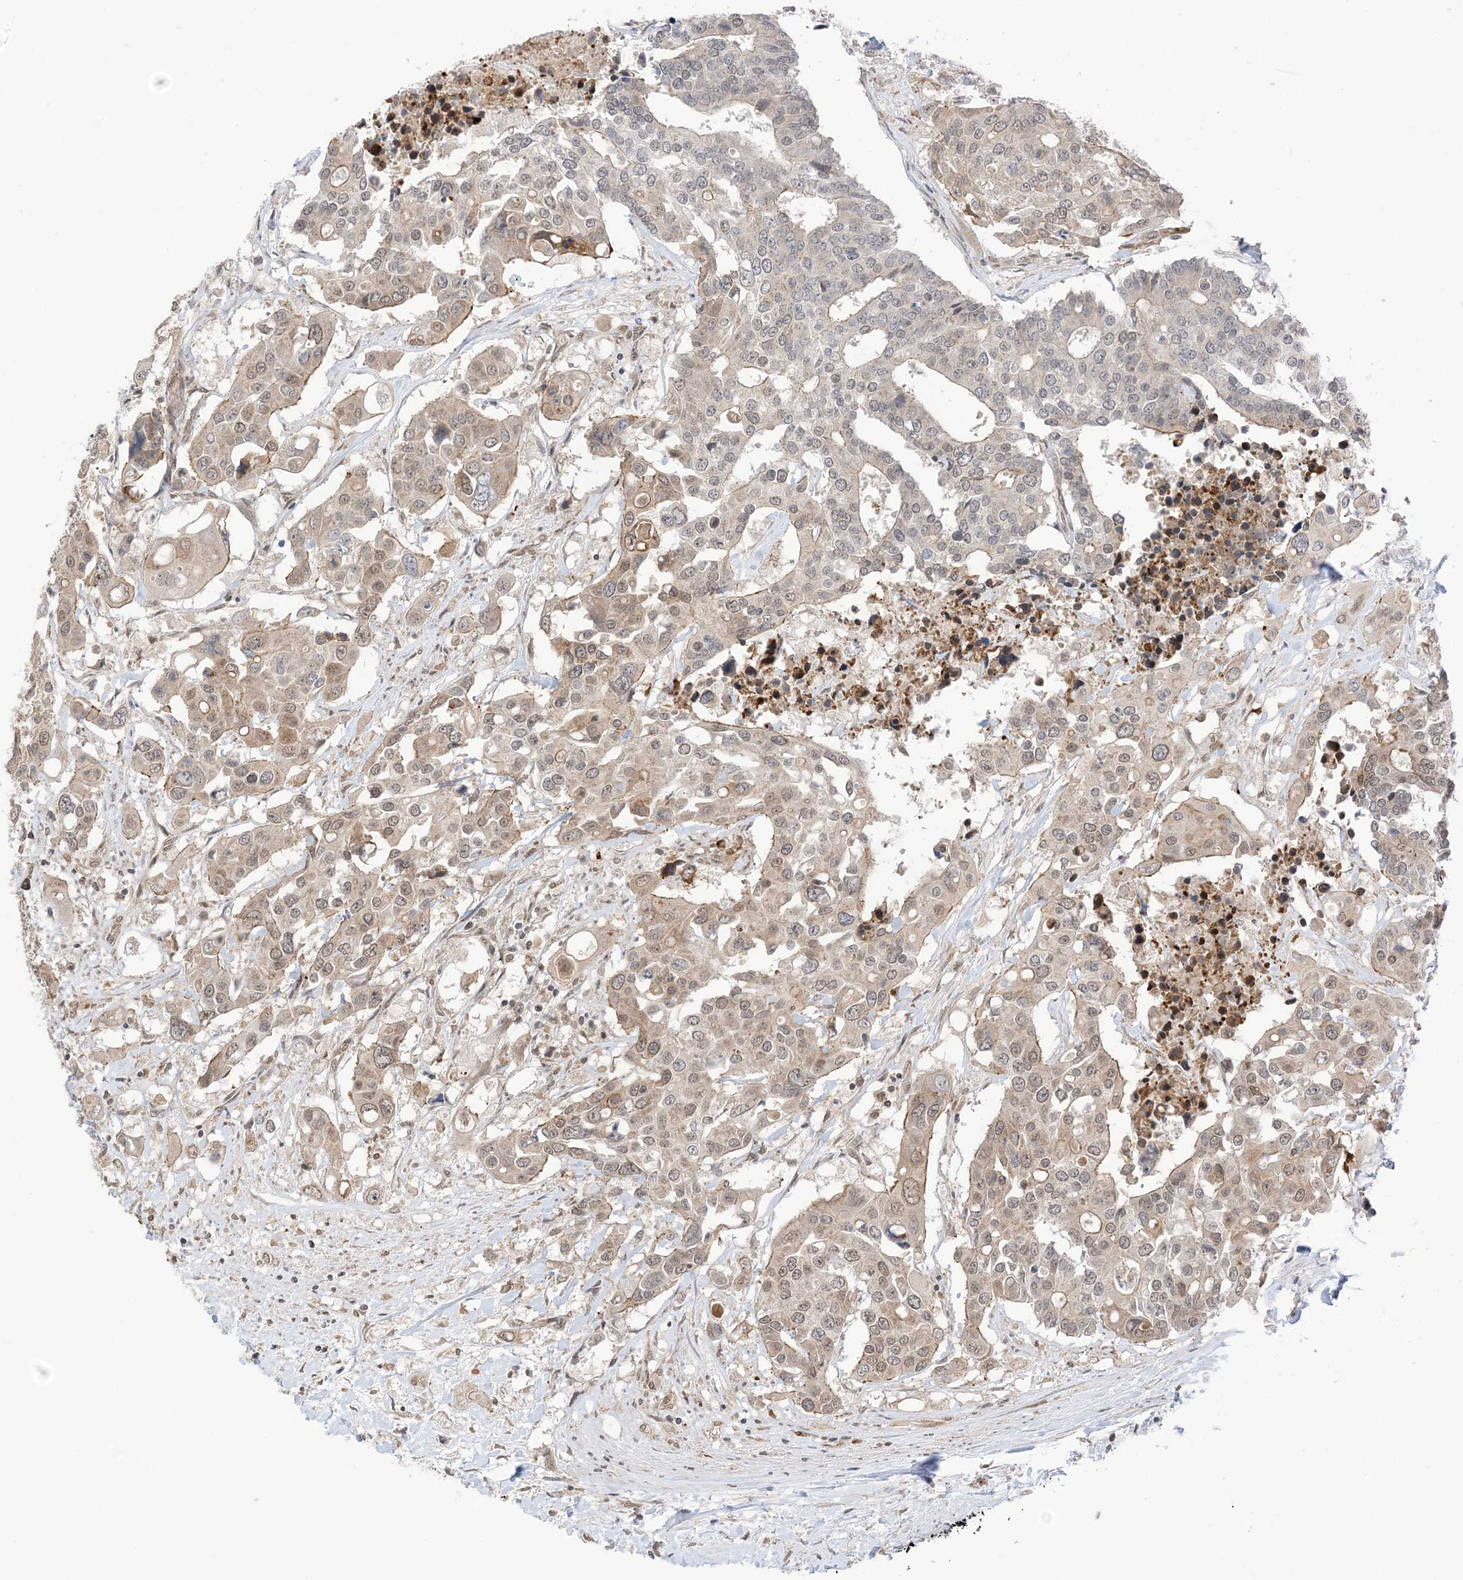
{"staining": {"intensity": "moderate", "quantity": "25%-75%", "location": "cytoplasmic/membranous,nuclear"}, "tissue": "colorectal cancer", "cell_type": "Tumor cells", "image_type": "cancer", "snomed": [{"axis": "morphology", "description": "Adenocarcinoma, NOS"}, {"axis": "topography", "description": "Colon"}], "caption": "This is a photomicrograph of immunohistochemistry (IHC) staining of colorectal adenocarcinoma, which shows moderate expression in the cytoplasmic/membranous and nuclear of tumor cells.", "gene": "UBE2E2", "patient": {"sex": "male", "age": 77}}